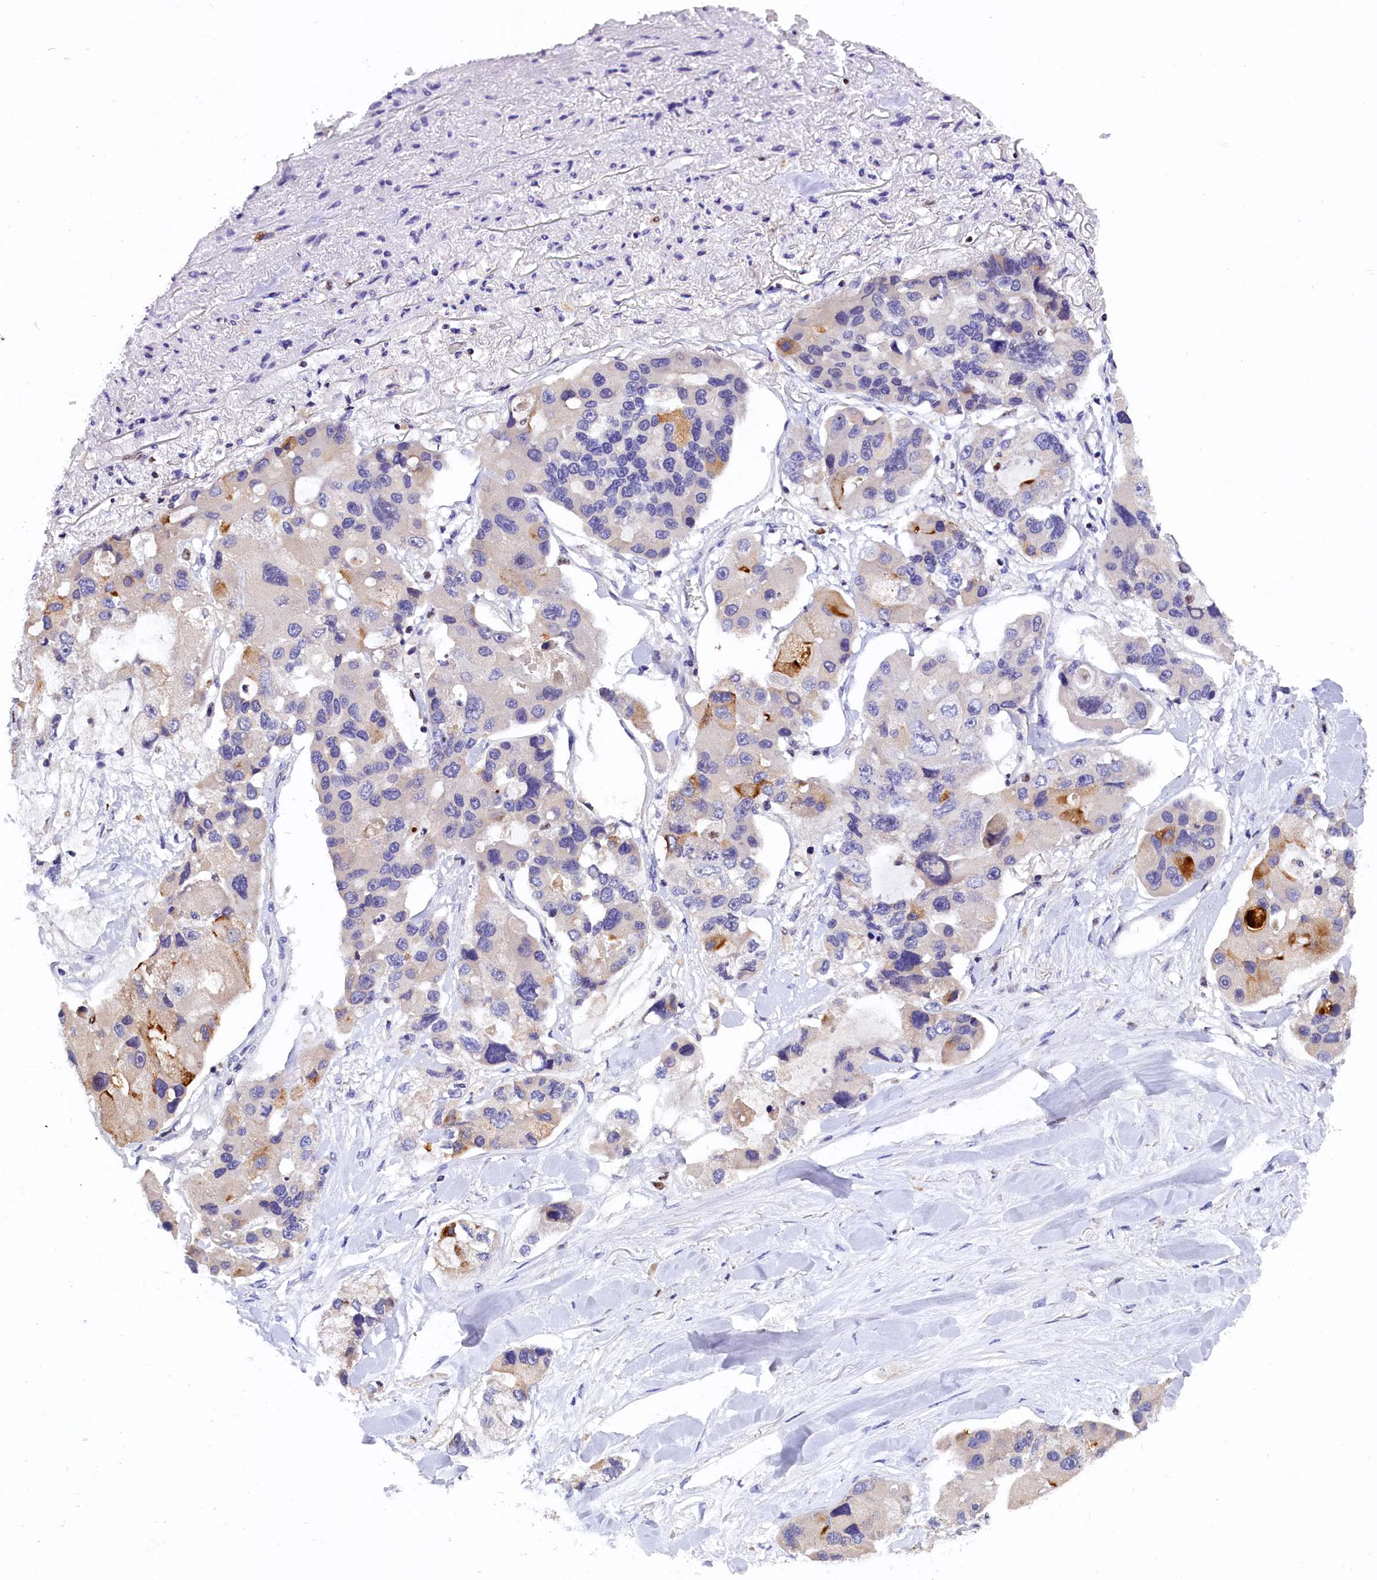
{"staining": {"intensity": "moderate", "quantity": "<25%", "location": "cytoplasmic/membranous"}, "tissue": "lung cancer", "cell_type": "Tumor cells", "image_type": "cancer", "snomed": [{"axis": "morphology", "description": "Adenocarcinoma, NOS"}, {"axis": "topography", "description": "Lung"}], "caption": "Moderate cytoplasmic/membranous positivity is seen in approximately <25% of tumor cells in lung cancer (adenocarcinoma). (DAB = brown stain, brightfield microscopy at high magnification).", "gene": "BTBD9", "patient": {"sex": "female", "age": 54}}